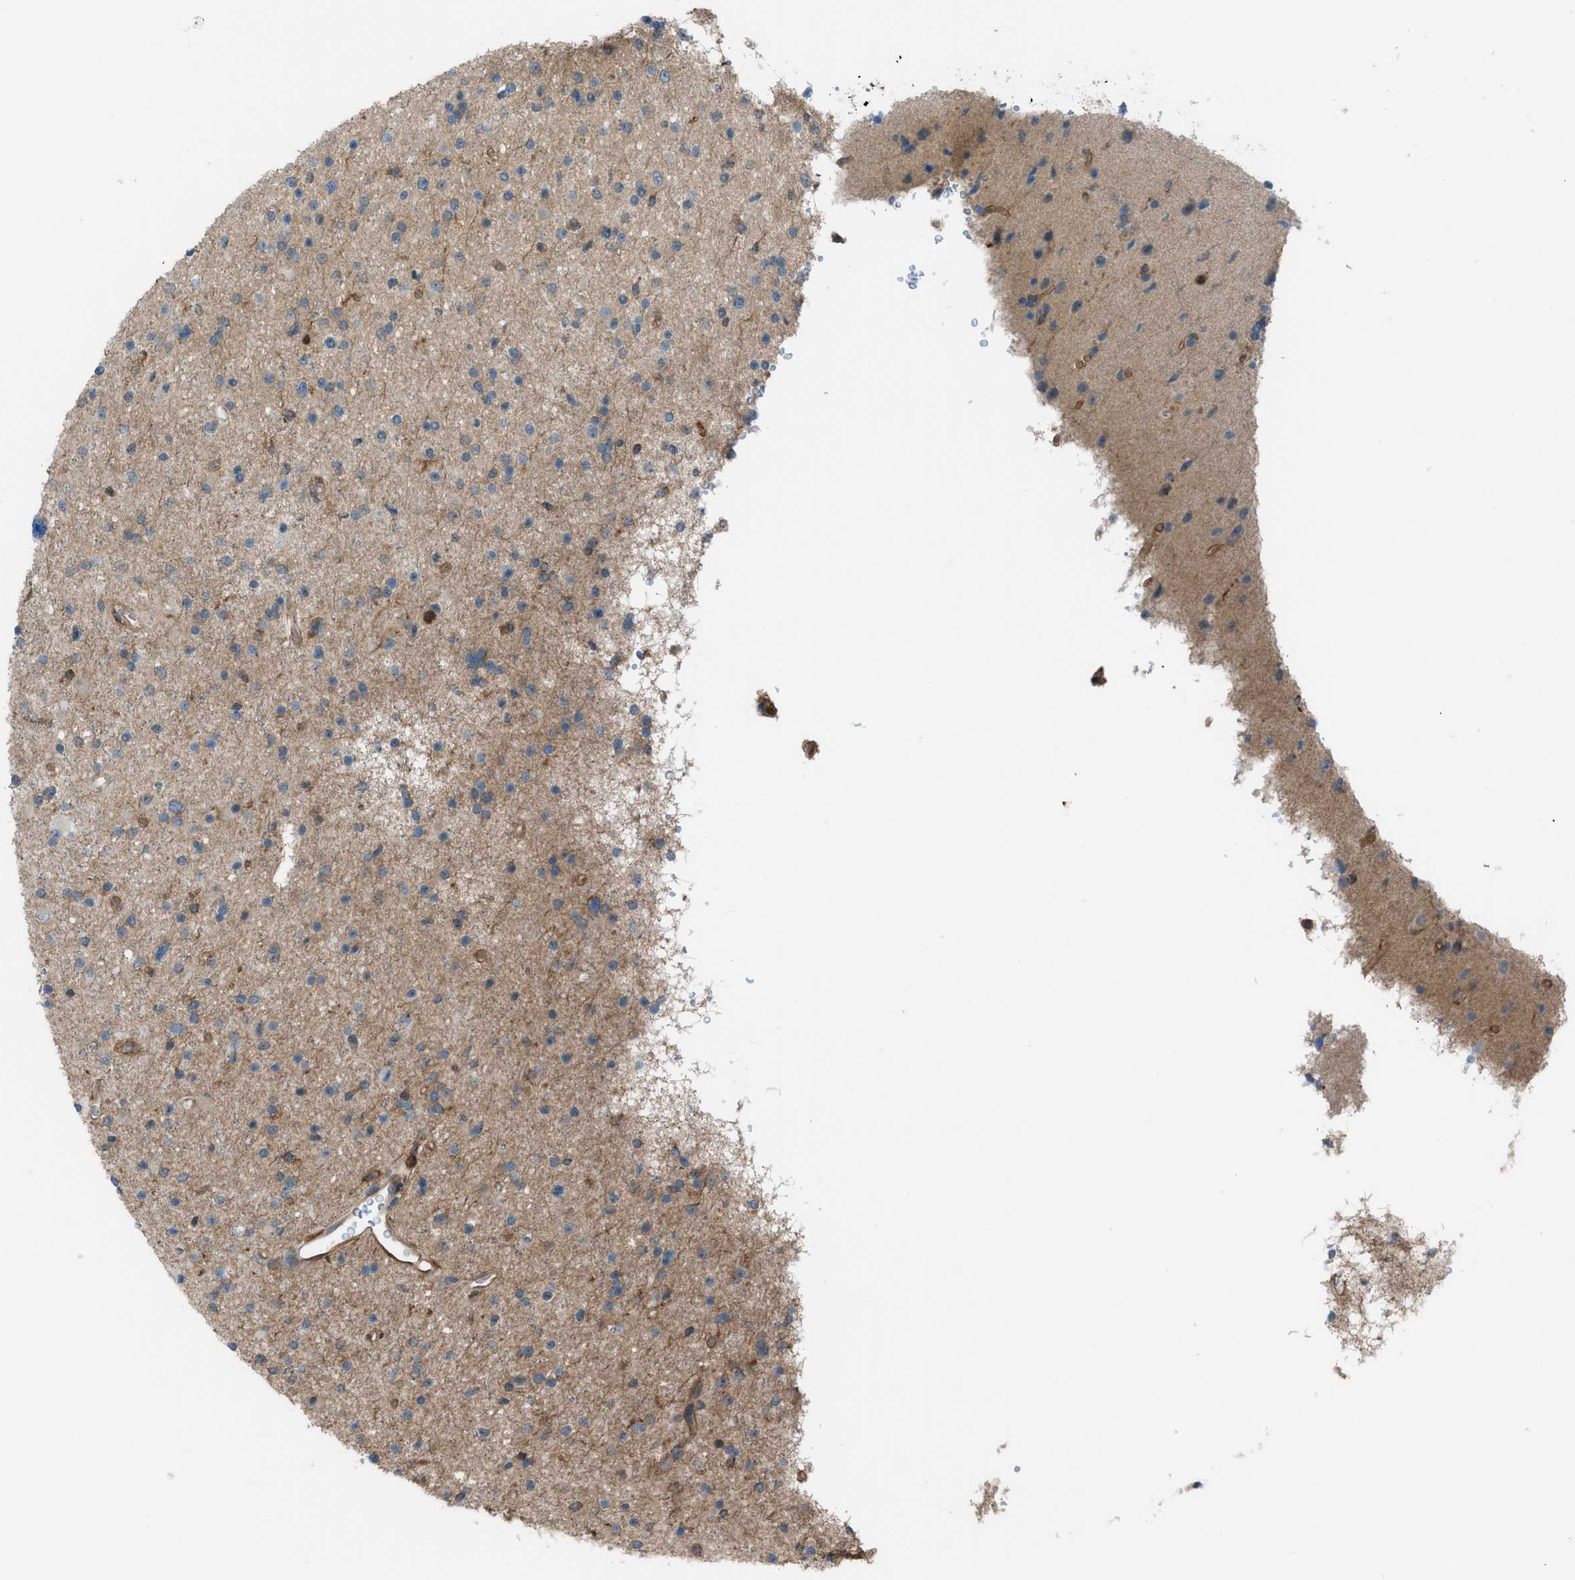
{"staining": {"intensity": "moderate", "quantity": "25%-75%", "location": "cytoplasmic/membranous"}, "tissue": "glioma", "cell_type": "Tumor cells", "image_type": "cancer", "snomed": [{"axis": "morphology", "description": "Glioma, malignant, High grade"}, {"axis": "topography", "description": "Brain"}], "caption": "Protein staining of malignant glioma (high-grade) tissue displays moderate cytoplasmic/membranous staining in about 25%-75% of tumor cells.", "gene": "DYRK1A", "patient": {"sex": "male", "age": 33}}